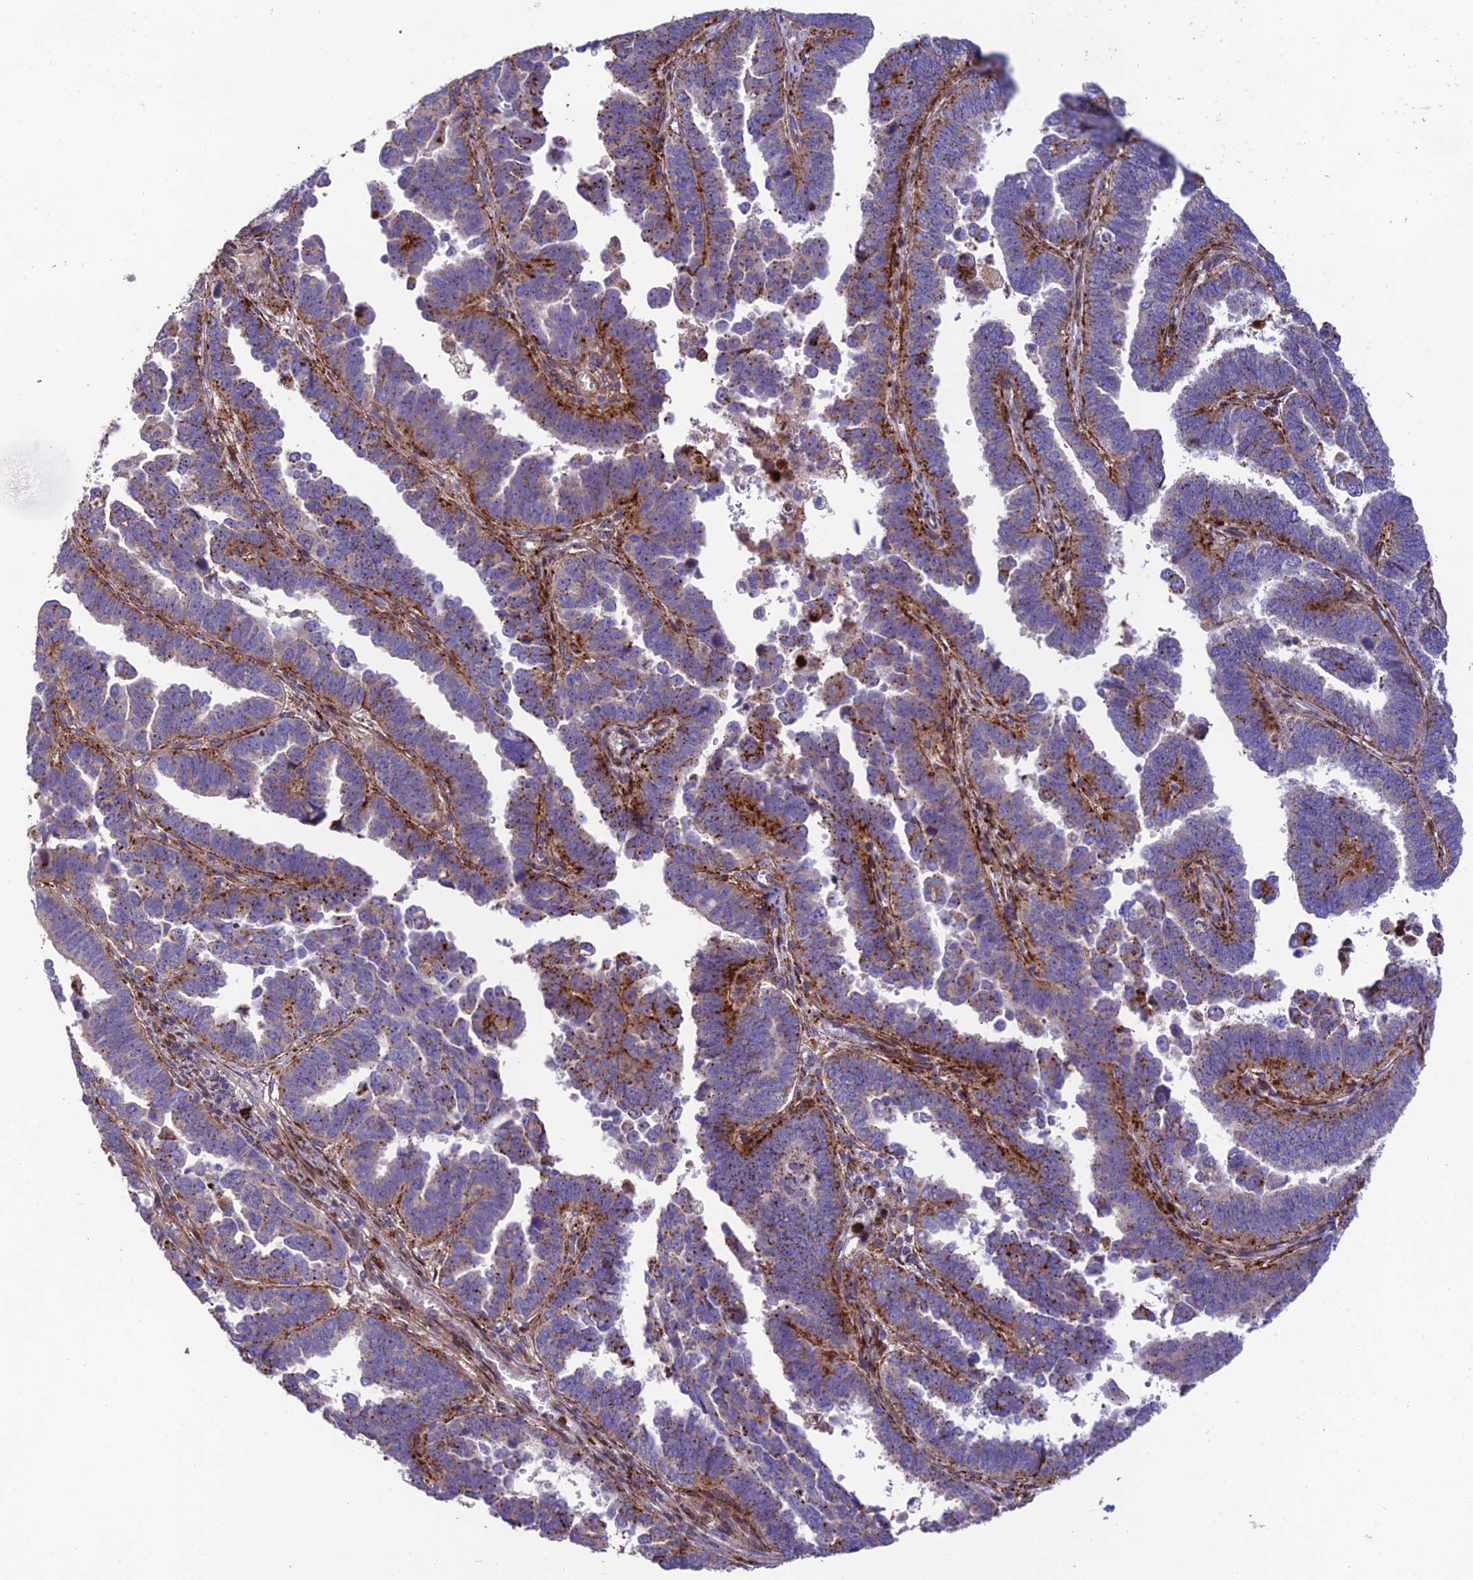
{"staining": {"intensity": "moderate", "quantity": "25%-75%", "location": "cytoplasmic/membranous"}, "tissue": "endometrial cancer", "cell_type": "Tumor cells", "image_type": "cancer", "snomed": [{"axis": "morphology", "description": "Adenocarcinoma, NOS"}, {"axis": "topography", "description": "Endometrium"}], "caption": "Brown immunohistochemical staining in adenocarcinoma (endometrial) displays moderate cytoplasmic/membranous staining in approximately 25%-75% of tumor cells.", "gene": "CPSF4L", "patient": {"sex": "female", "age": 75}}